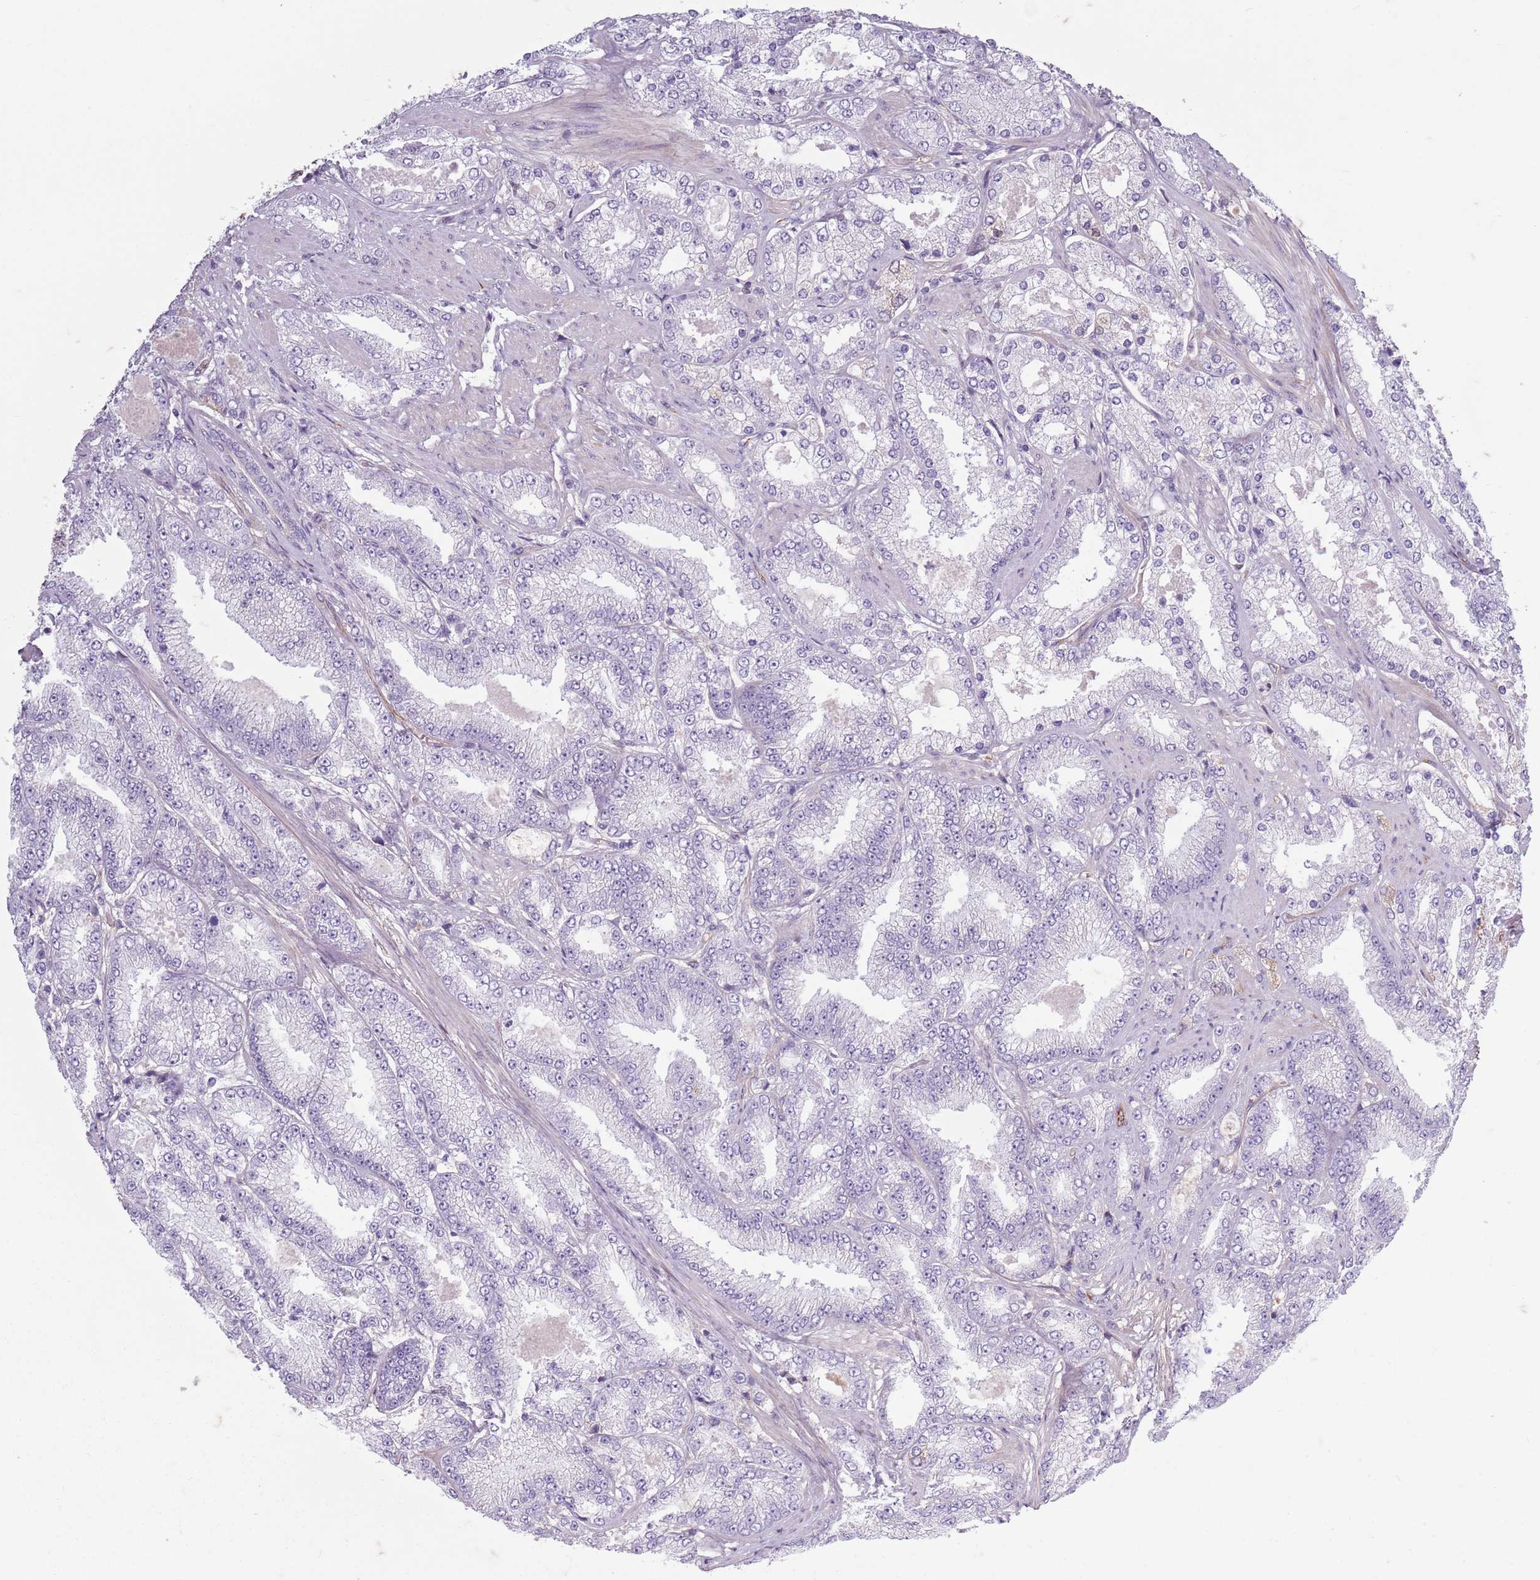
{"staining": {"intensity": "negative", "quantity": "none", "location": "none"}, "tissue": "prostate cancer", "cell_type": "Tumor cells", "image_type": "cancer", "snomed": [{"axis": "morphology", "description": "Adenocarcinoma, High grade"}, {"axis": "topography", "description": "Prostate"}], "caption": "Image shows no significant protein expression in tumor cells of prostate cancer.", "gene": "TAS2R38", "patient": {"sex": "male", "age": 68}}